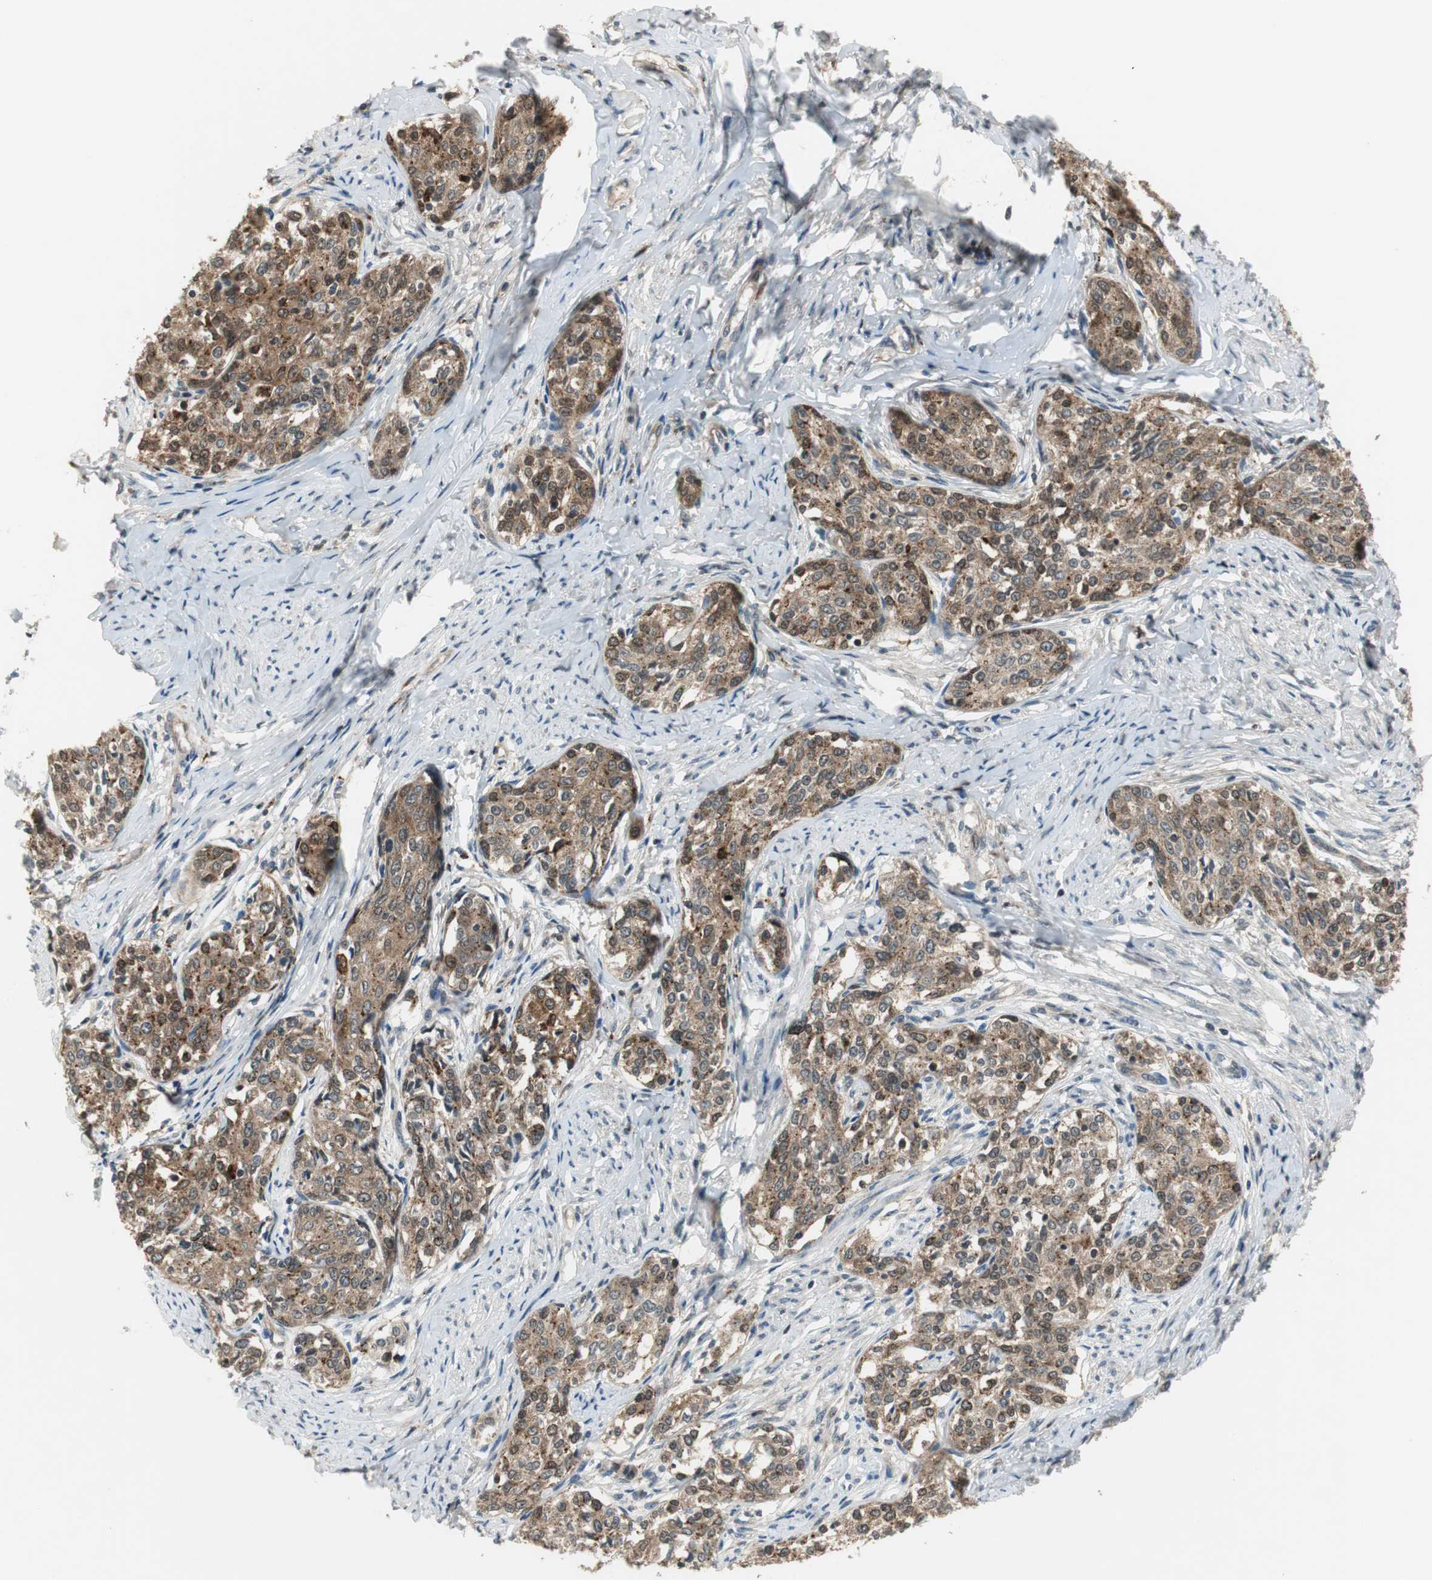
{"staining": {"intensity": "moderate", "quantity": ">75%", "location": "cytoplasmic/membranous"}, "tissue": "cervical cancer", "cell_type": "Tumor cells", "image_type": "cancer", "snomed": [{"axis": "morphology", "description": "Squamous cell carcinoma, NOS"}, {"axis": "morphology", "description": "Adenocarcinoma, NOS"}, {"axis": "topography", "description": "Cervix"}], "caption": "This image shows immunohistochemistry (IHC) staining of human adenocarcinoma (cervical), with medium moderate cytoplasmic/membranous expression in about >75% of tumor cells.", "gene": "NCK1", "patient": {"sex": "female", "age": 52}}